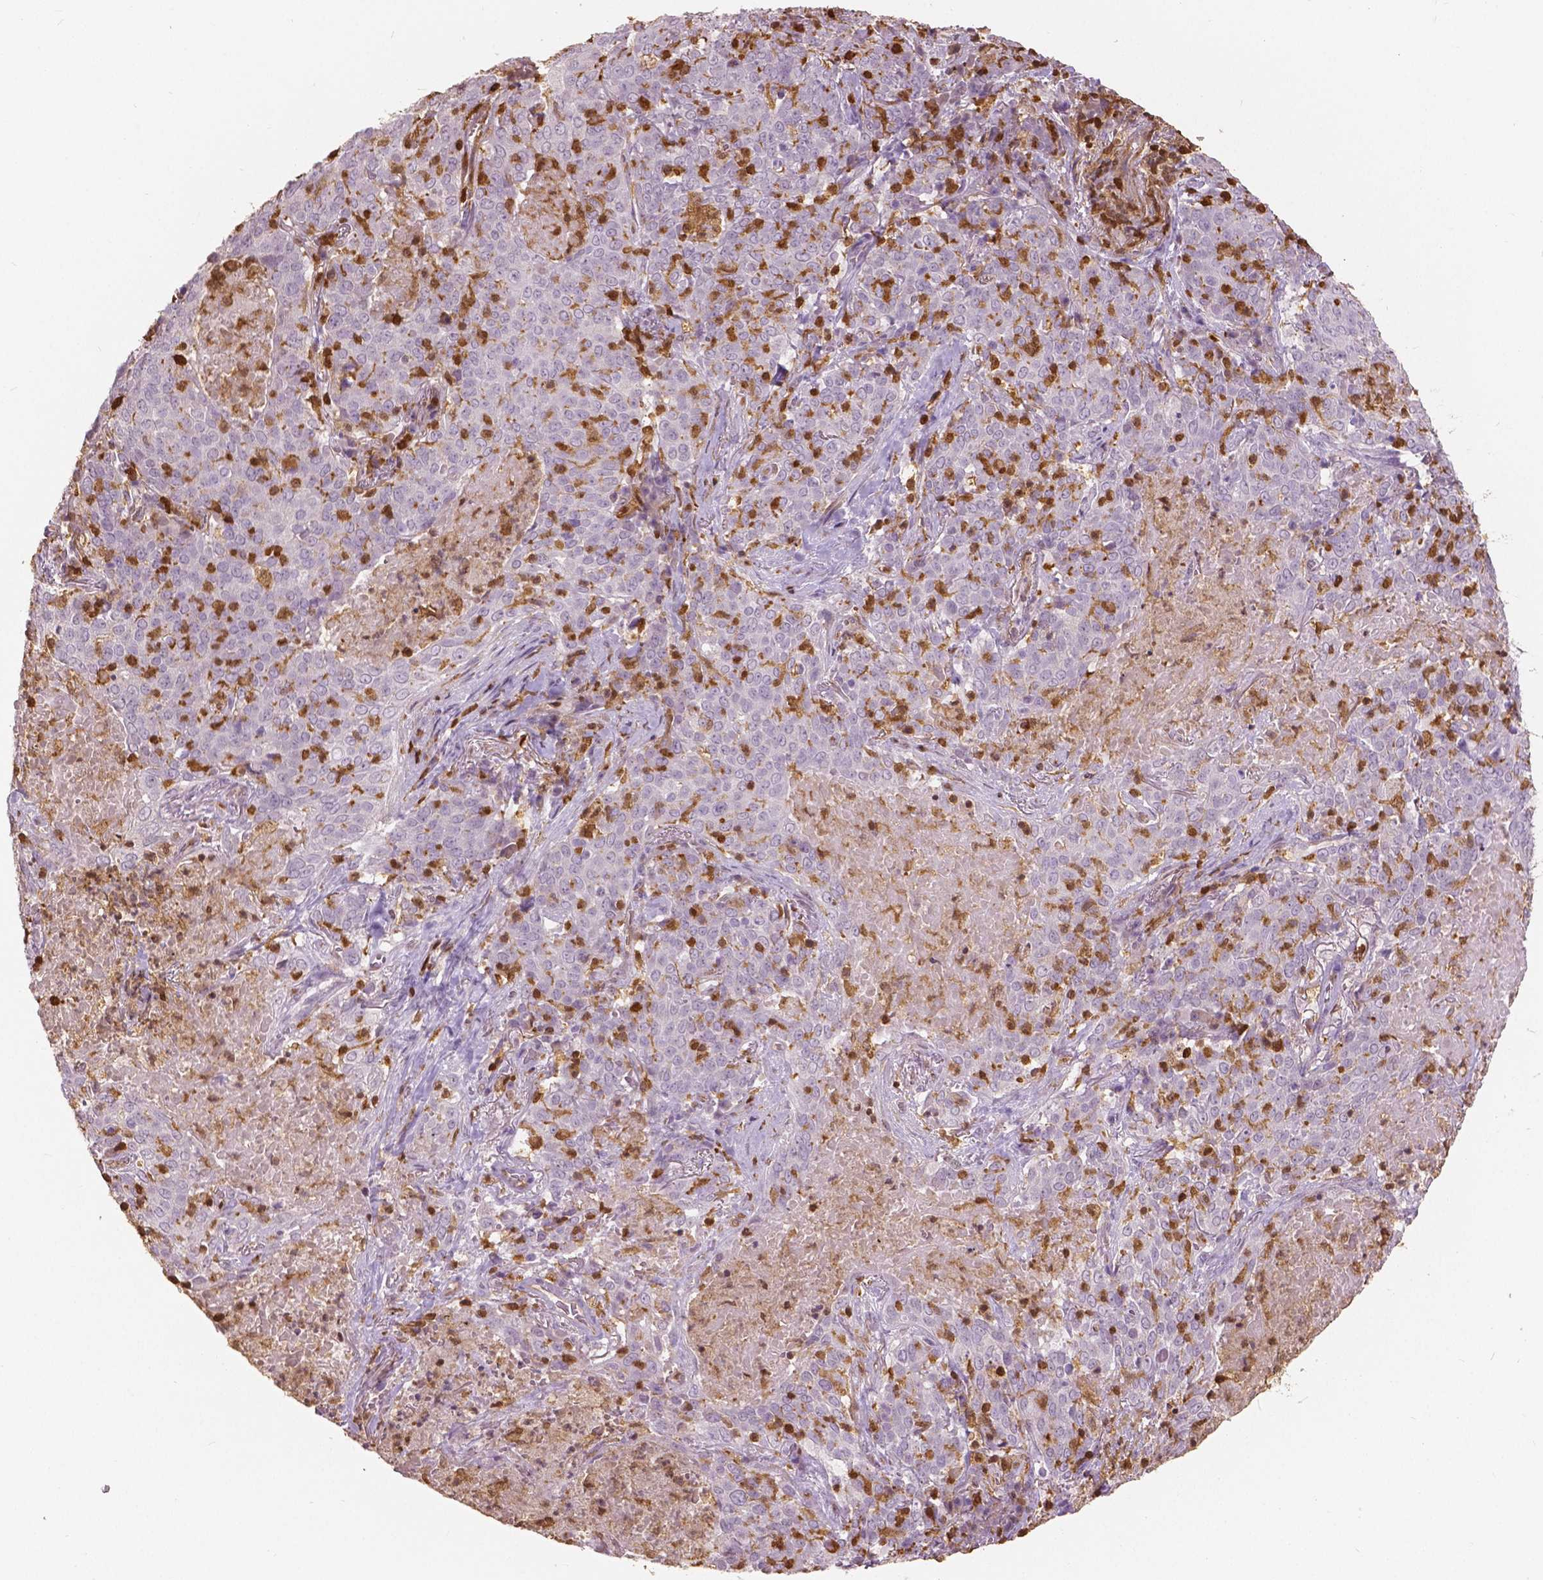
{"staining": {"intensity": "negative", "quantity": "none", "location": "none"}, "tissue": "lung cancer", "cell_type": "Tumor cells", "image_type": "cancer", "snomed": [{"axis": "morphology", "description": "Squamous cell carcinoma, NOS"}, {"axis": "topography", "description": "Lung"}], "caption": "Histopathology image shows no significant protein staining in tumor cells of squamous cell carcinoma (lung).", "gene": "S100A4", "patient": {"sex": "male", "age": 82}}